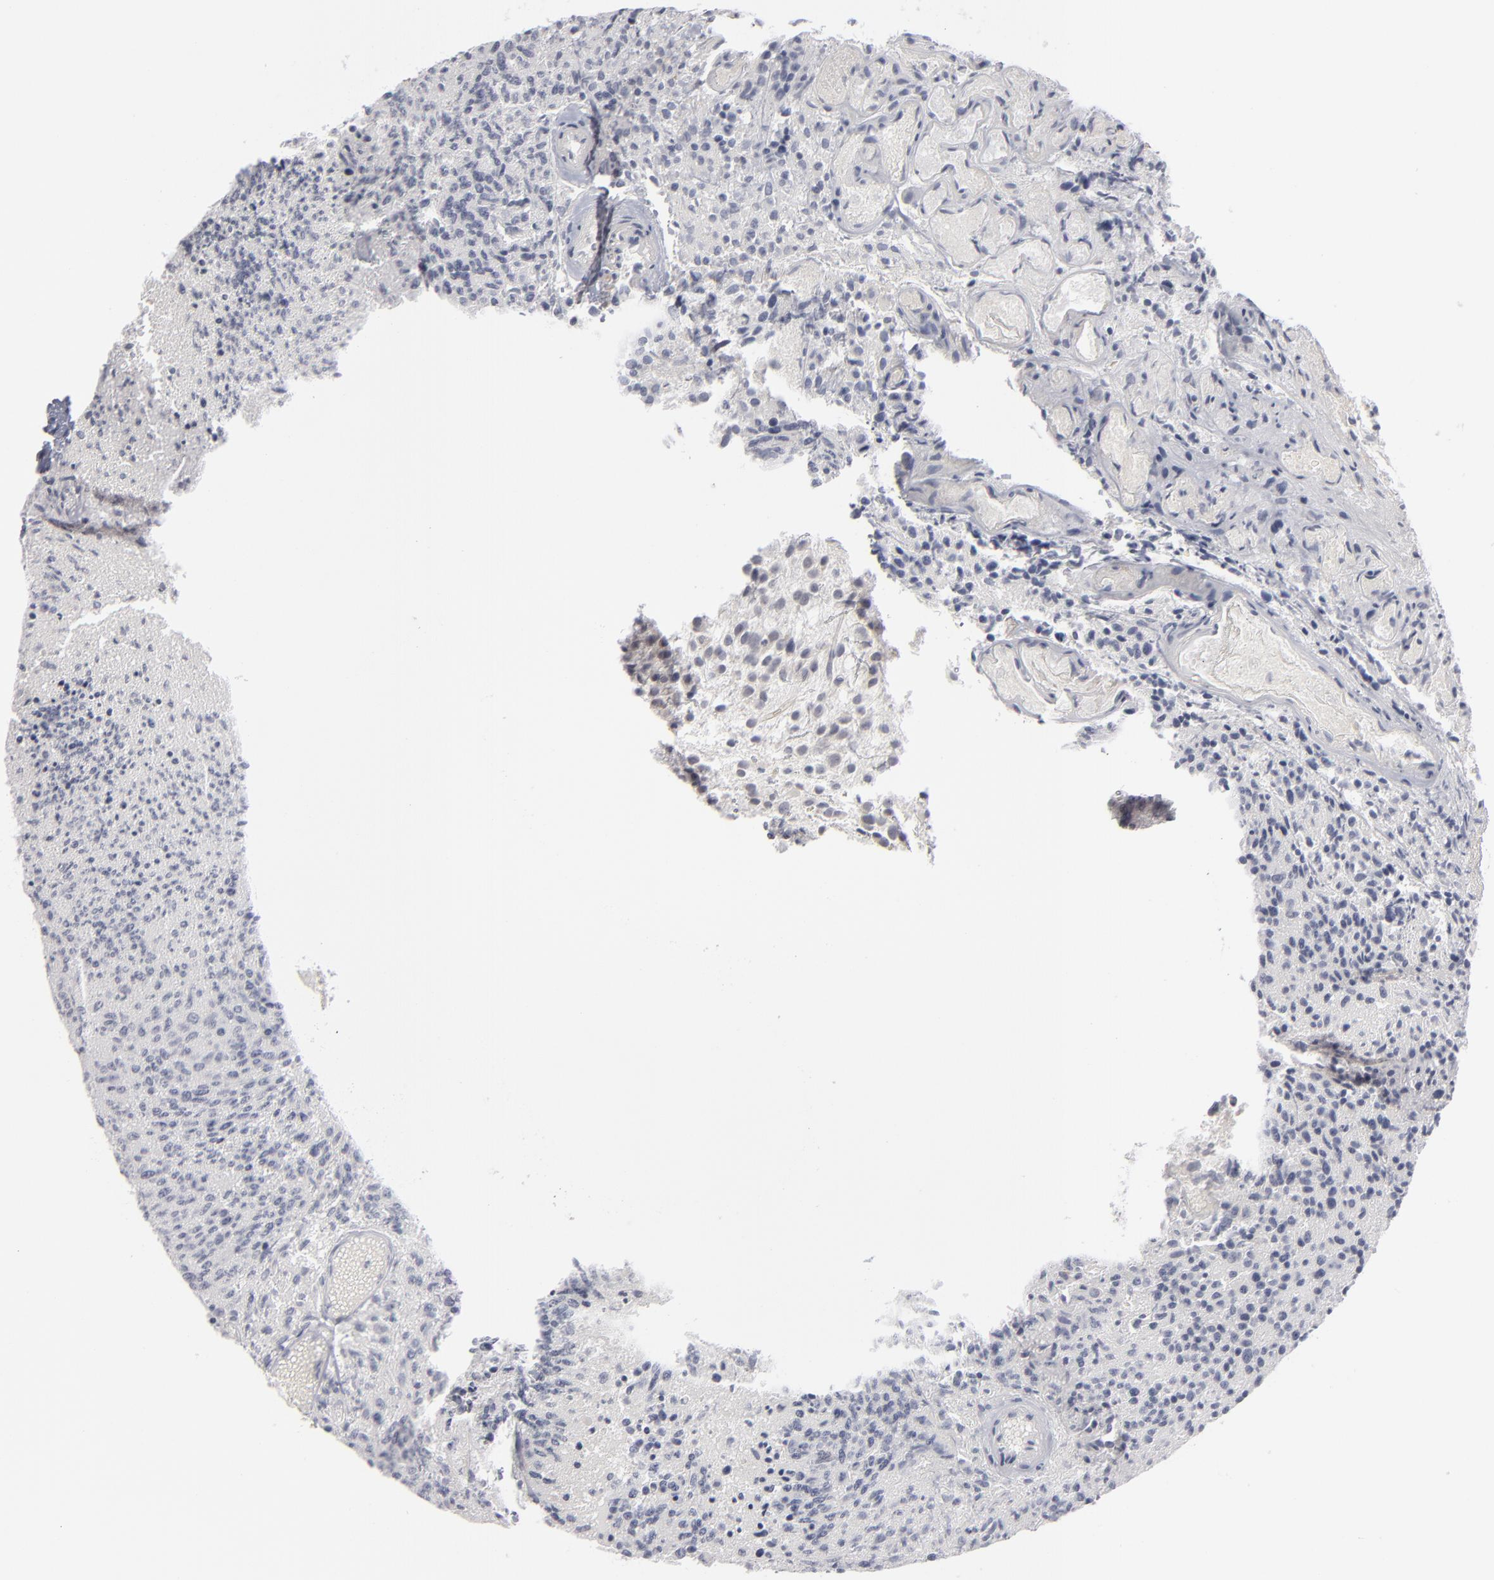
{"staining": {"intensity": "negative", "quantity": "none", "location": "none"}, "tissue": "glioma", "cell_type": "Tumor cells", "image_type": "cancer", "snomed": [{"axis": "morphology", "description": "Glioma, malignant, High grade"}, {"axis": "topography", "description": "Brain"}], "caption": "IHC image of neoplastic tissue: human glioma stained with DAB (3,3'-diaminobenzidine) displays no significant protein positivity in tumor cells.", "gene": "KIAA1210", "patient": {"sex": "male", "age": 36}}